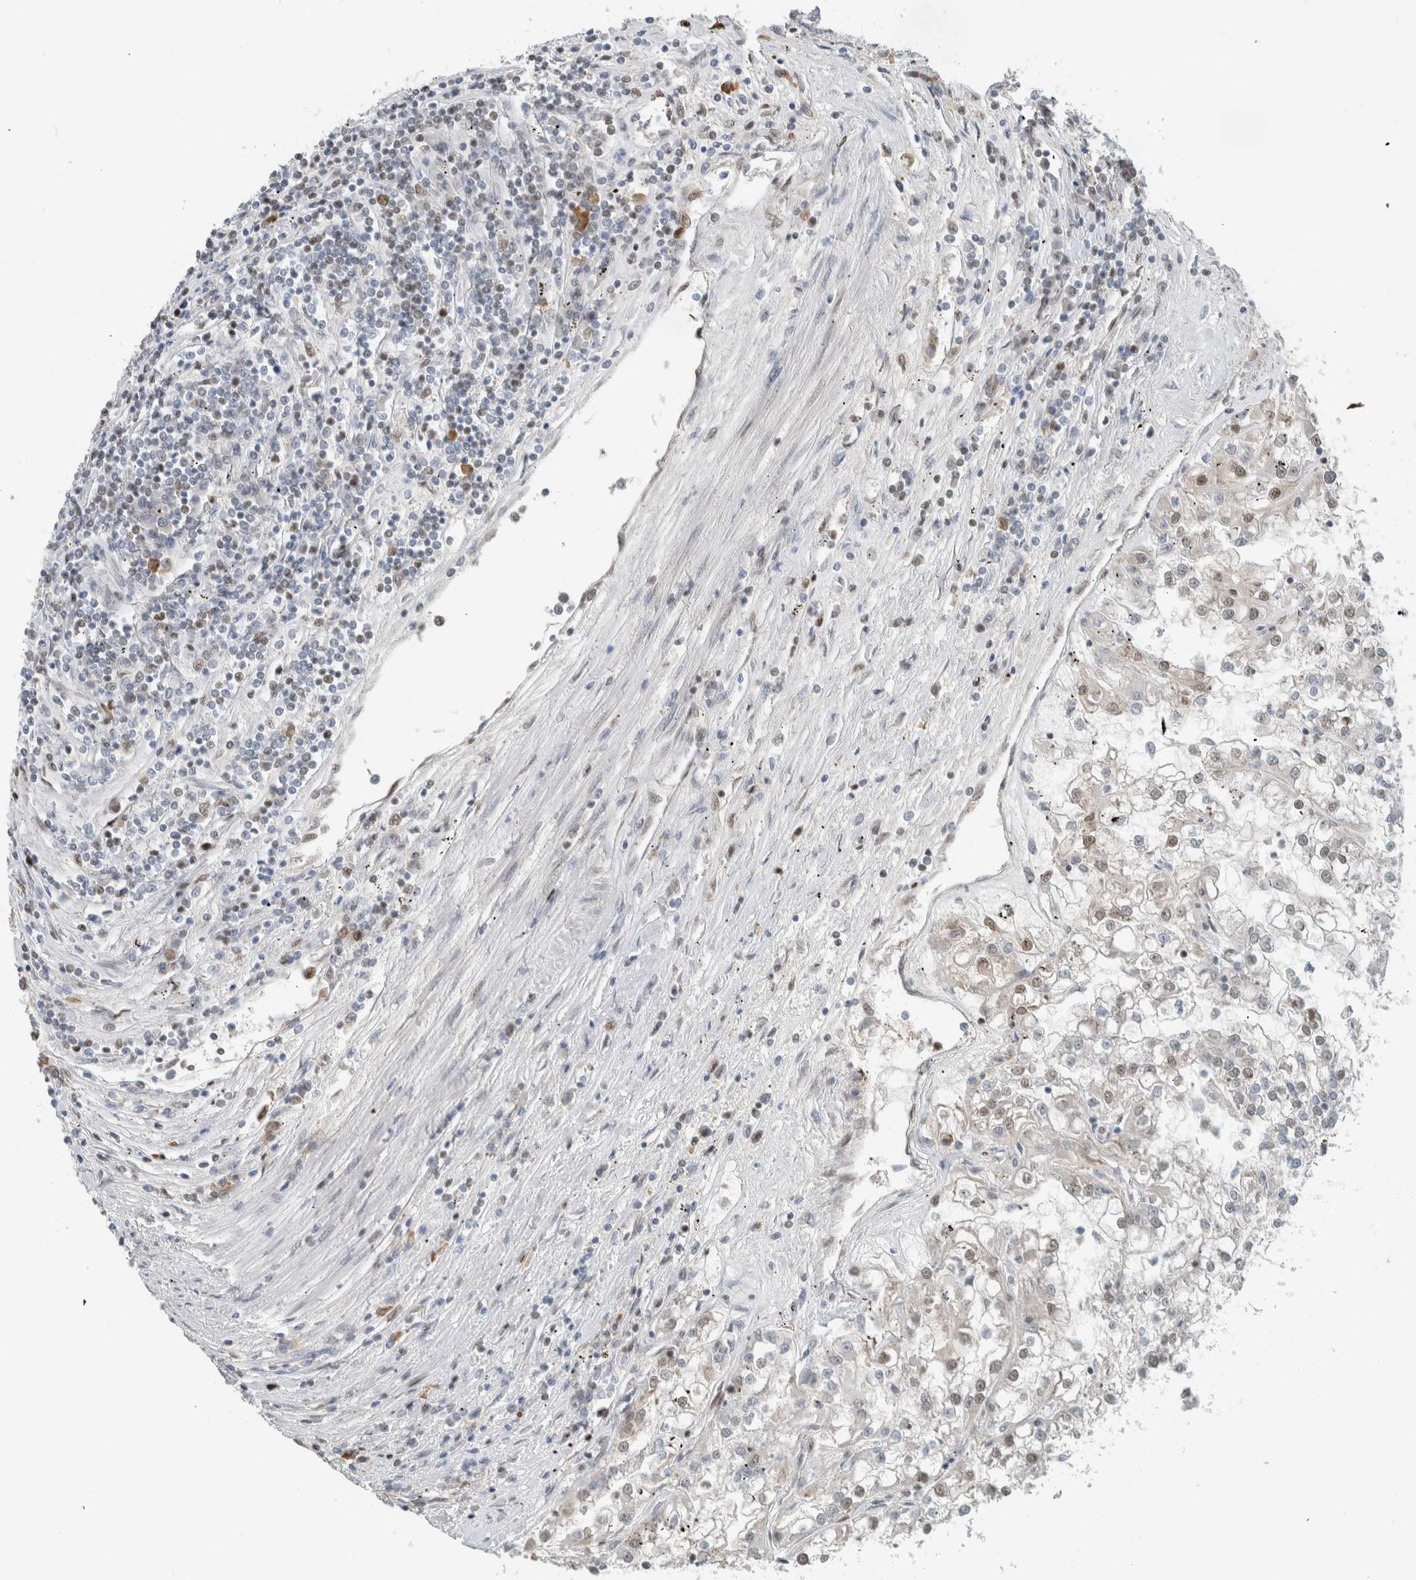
{"staining": {"intensity": "weak", "quantity": "25%-75%", "location": "cytoplasmic/membranous,nuclear"}, "tissue": "renal cancer", "cell_type": "Tumor cells", "image_type": "cancer", "snomed": [{"axis": "morphology", "description": "Adenocarcinoma, NOS"}, {"axis": "topography", "description": "Kidney"}], "caption": "IHC of renal adenocarcinoma demonstrates low levels of weak cytoplasmic/membranous and nuclear positivity in about 25%-75% of tumor cells.", "gene": "HNRNPR", "patient": {"sex": "female", "age": 52}}